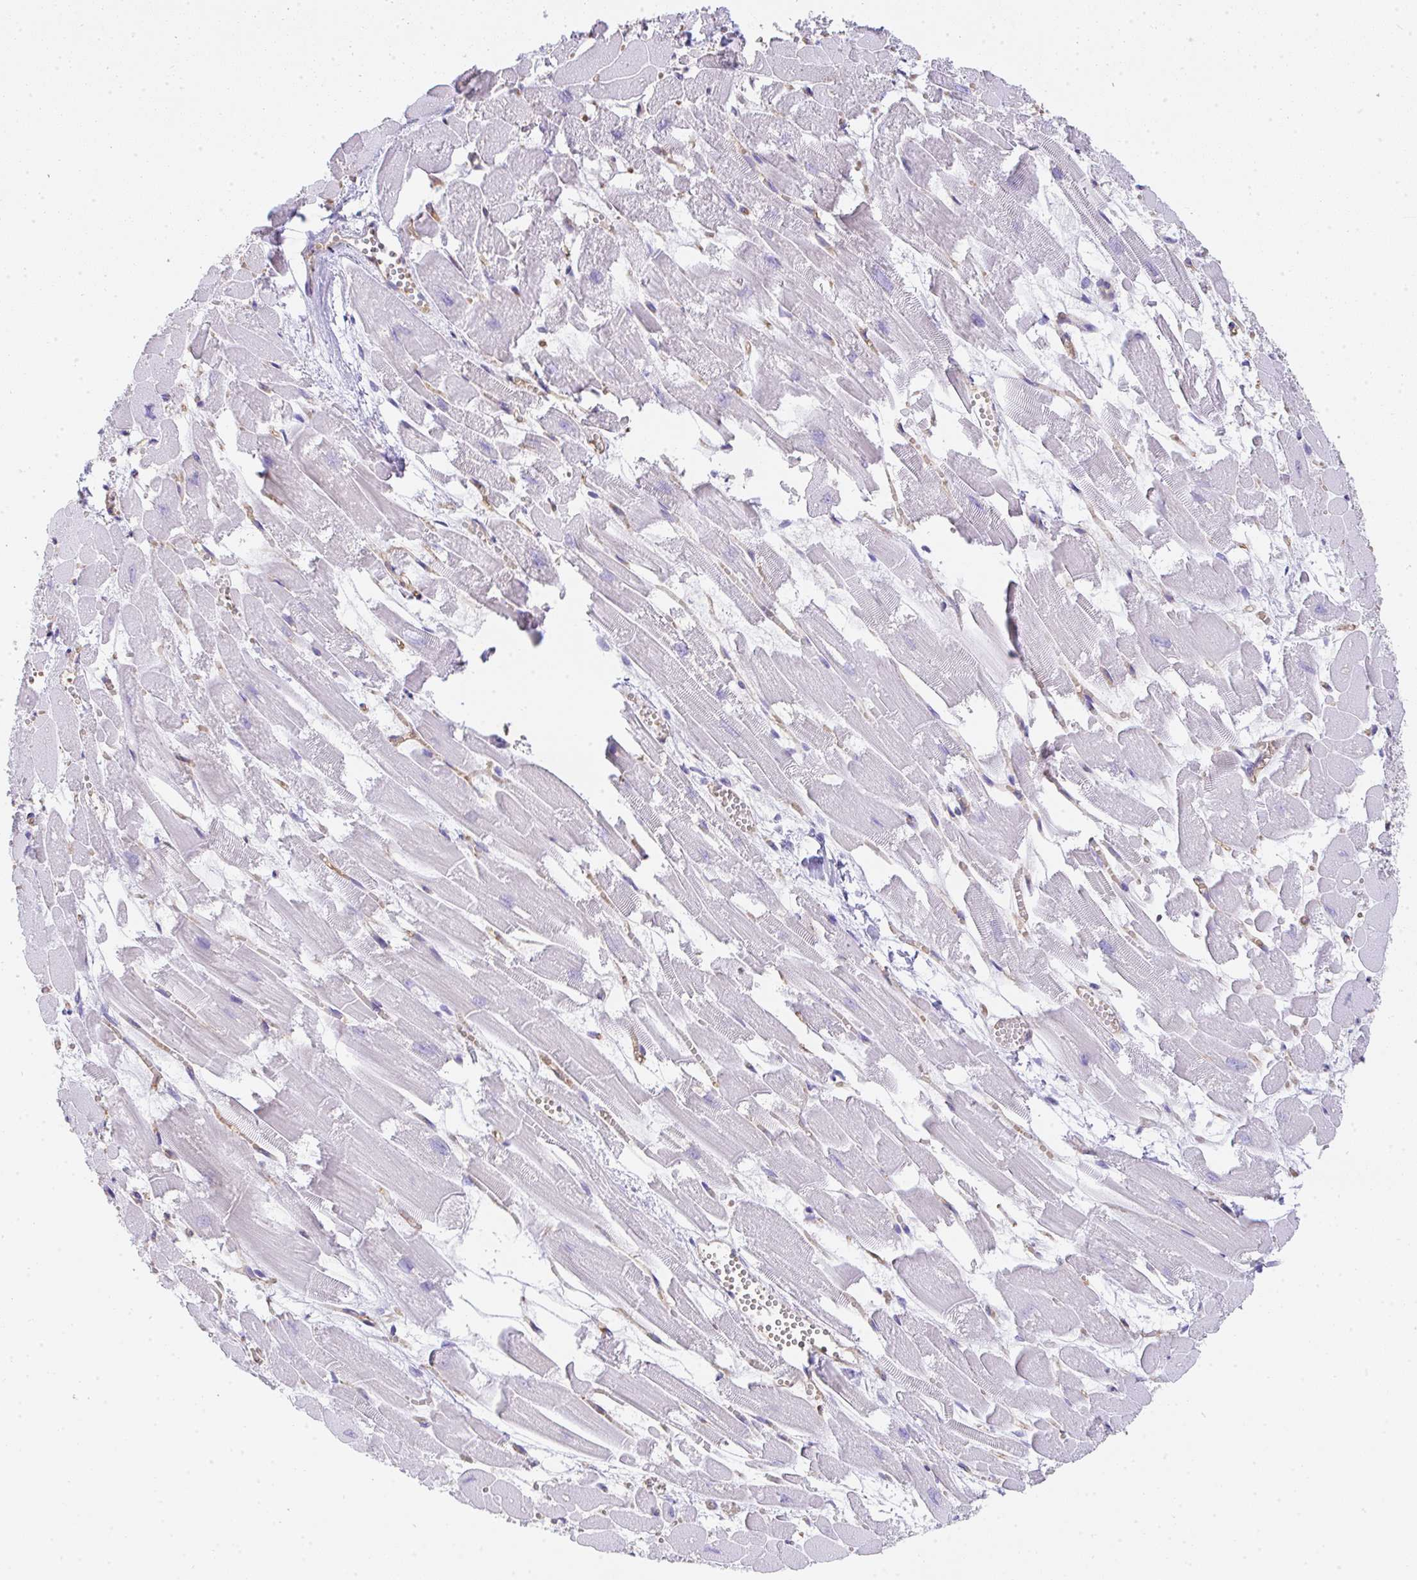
{"staining": {"intensity": "negative", "quantity": "none", "location": "none"}, "tissue": "heart muscle", "cell_type": "Cardiomyocytes", "image_type": "normal", "snomed": [{"axis": "morphology", "description": "Normal tissue, NOS"}, {"axis": "topography", "description": "Heart"}], "caption": "DAB (3,3'-diaminobenzidine) immunohistochemical staining of normal heart muscle shows no significant expression in cardiomyocytes.", "gene": "TNFAIP8", "patient": {"sex": "female", "age": 52}}